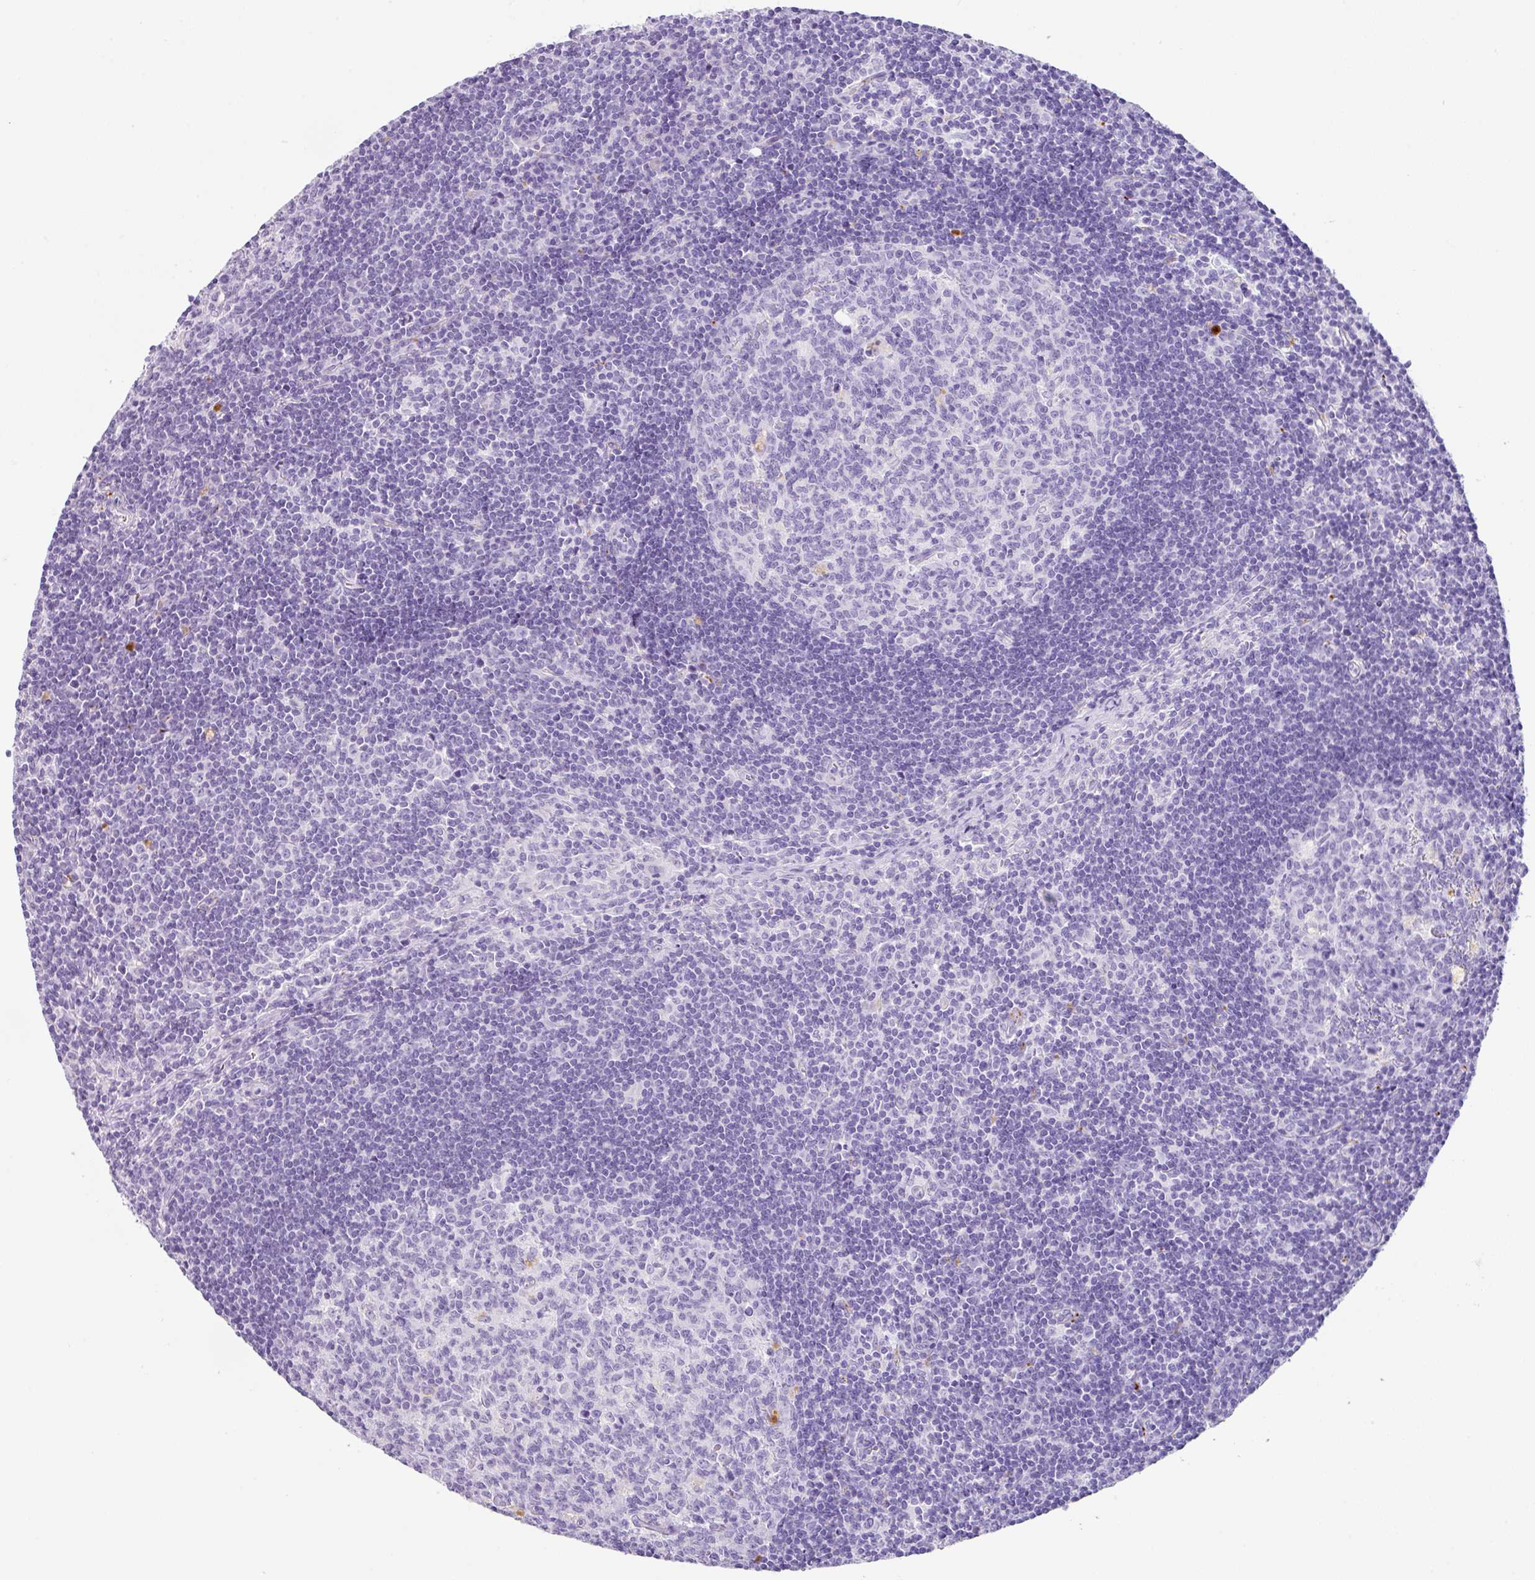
{"staining": {"intensity": "negative", "quantity": "none", "location": "none"}, "tissue": "lymph node", "cell_type": "Germinal center cells", "image_type": "normal", "snomed": [{"axis": "morphology", "description": "Normal tissue, NOS"}, {"axis": "topography", "description": "Lymph node"}], "caption": "Germinal center cells show no significant protein staining in unremarkable lymph node. The staining was performed using DAB to visualize the protein expression in brown, while the nuclei were stained in blue with hematoxylin (Magnification: 20x).", "gene": "ZG16", "patient": {"sex": "female", "age": 29}}